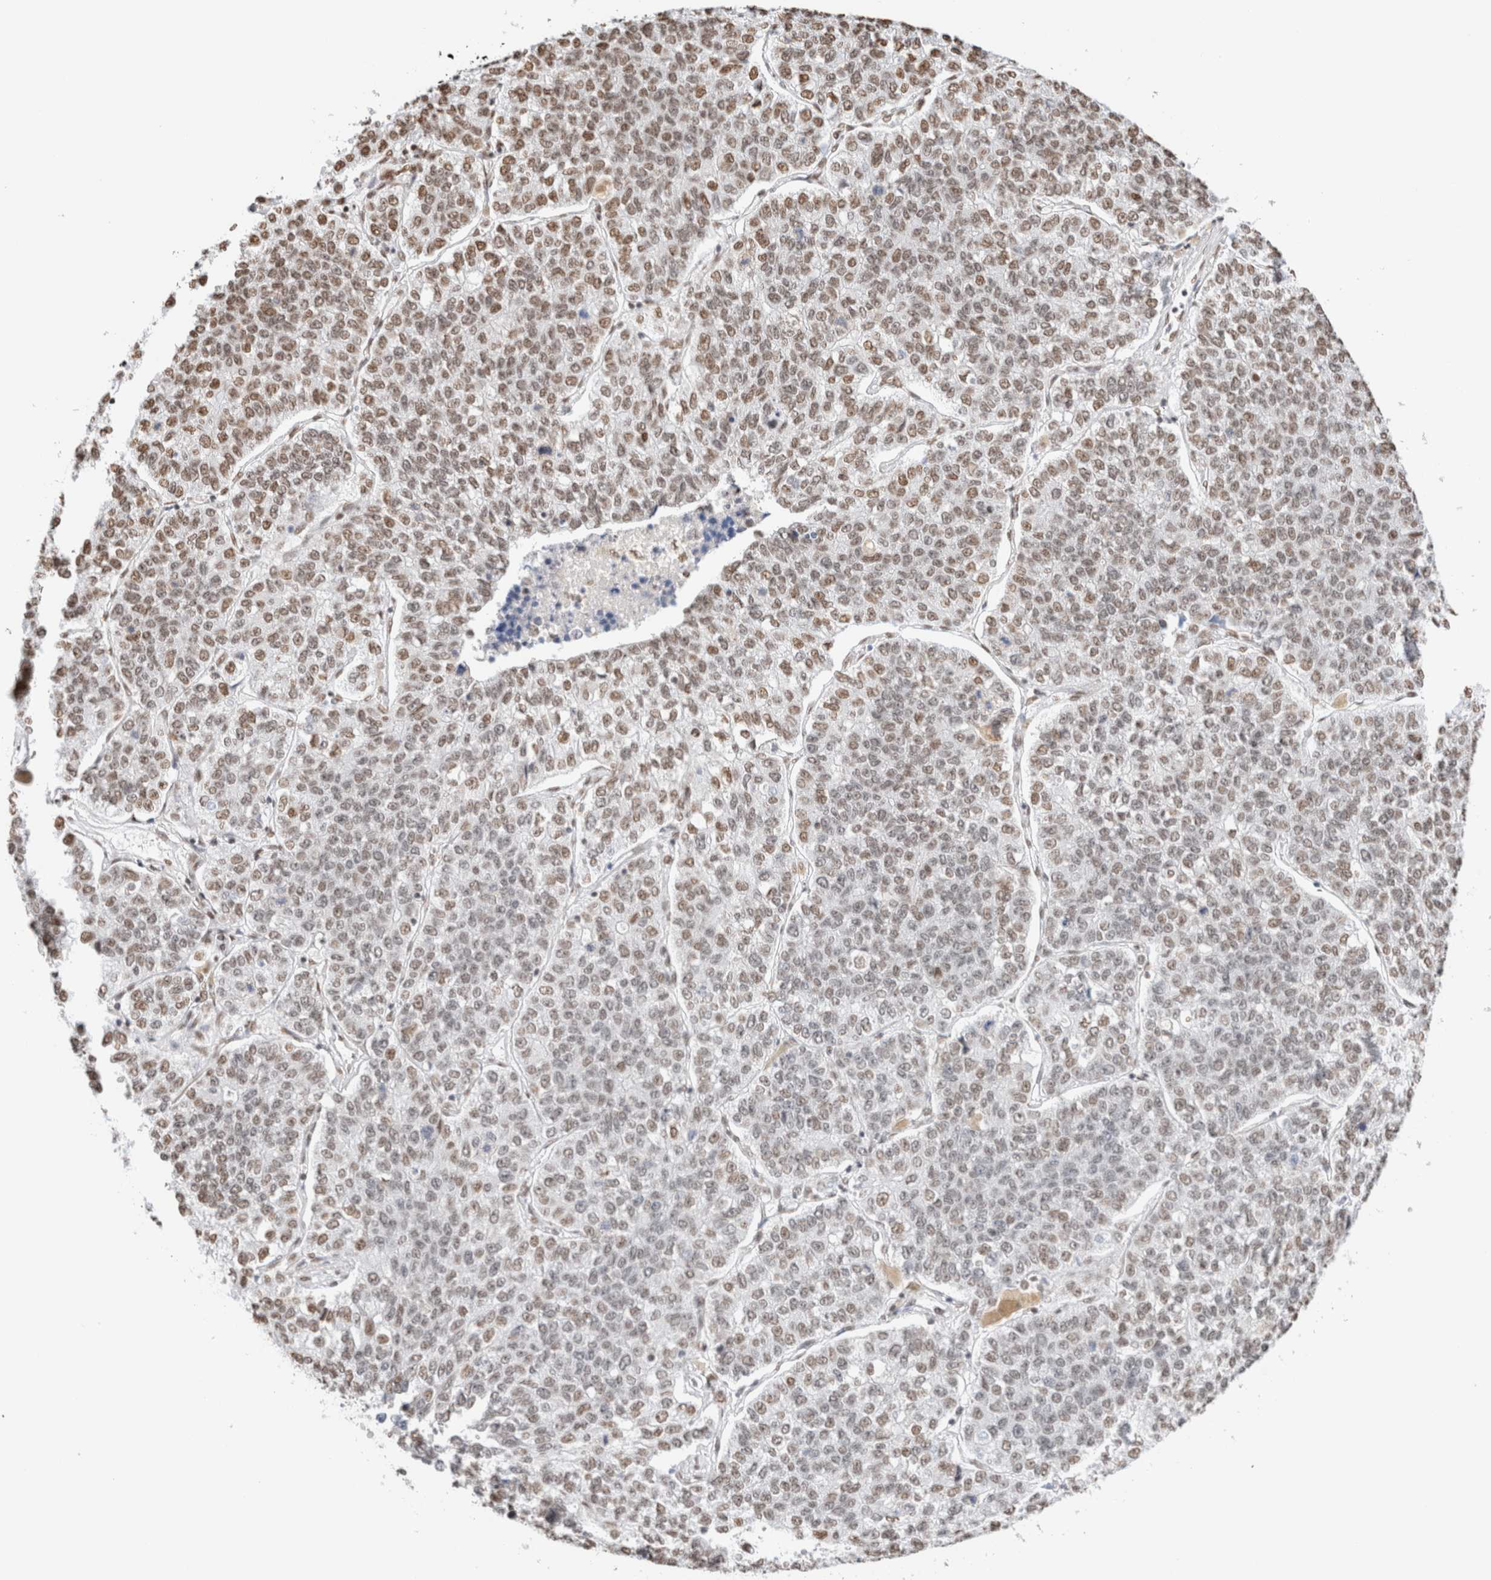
{"staining": {"intensity": "moderate", "quantity": ">75%", "location": "nuclear"}, "tissue": "lung cancer", "cell_type": "Tumor cells", "image_type": "cancer", "snomed": [{"axis": "morphology", "description": "Adenocarcinoma, NOS"}, {"axis": "topography", "description": "Lung"}], "caption": "The micrograph reveals staining of lung cancer (adenocarcinoma), revealing moderate nuclear protein staining (brown color) within tumor cells.", "gene": "SUPT3H", "patient": {"sex": "male", "age": 49}}